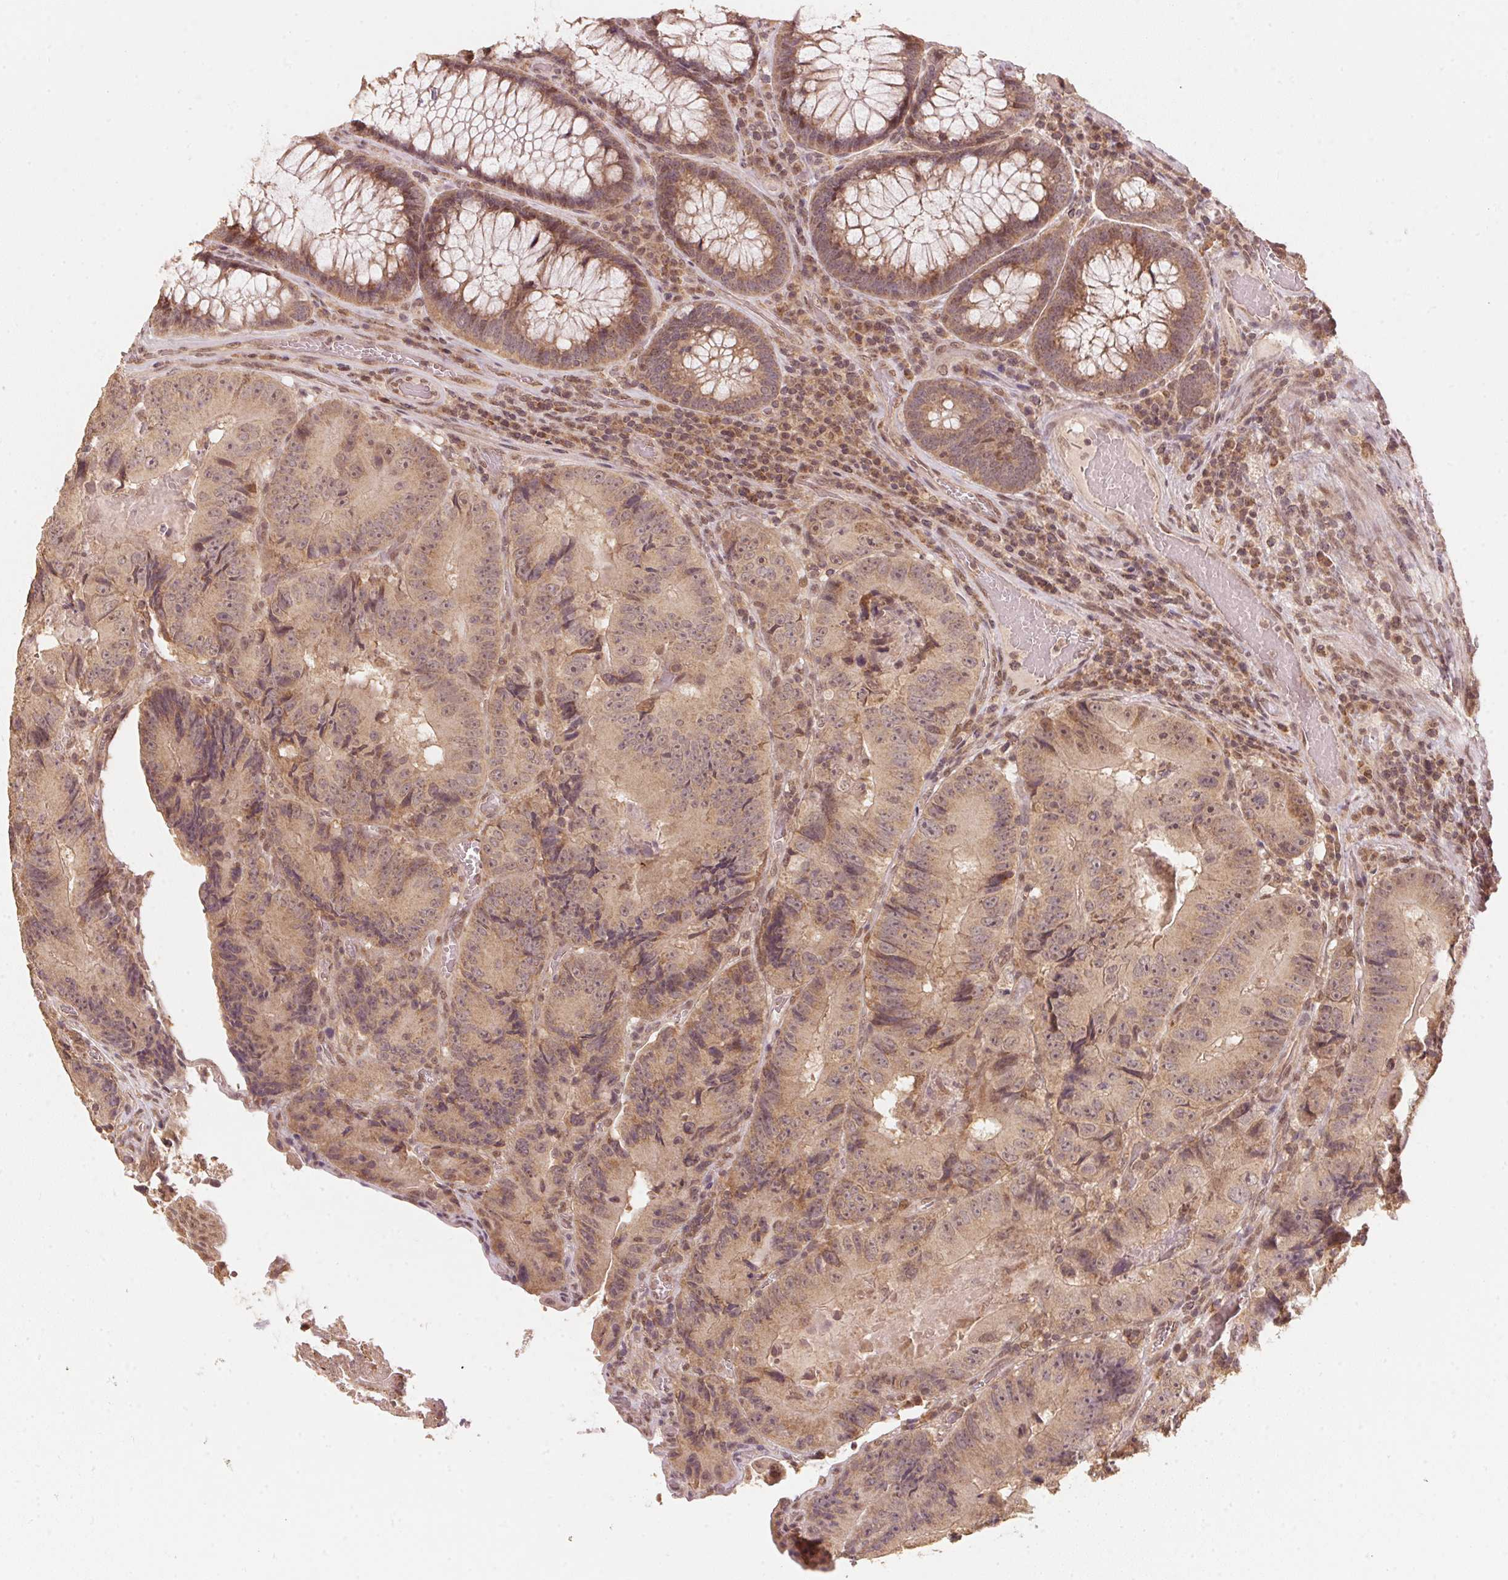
{"staining": {"intensity": "weak", "quantity": ">75%", "location": "cytoplasmic/membranous"}, "tissue": "colorectal cancer", "cell_type": "Tumor cells", "image_type": "cancer", "snomed": [{"axis": "morphology", "description": "Adenocarcinoma, NOS"}, {"axis": "topography", "description": "Colon"}], "caption": "Protein expression analysis of human colorectal cancer reveals weak cytoplasmic/membranous positivity in about >75% of tumor cells.", "gene": "C2orf73", "patient": {"sex": "female", "age": 86}}